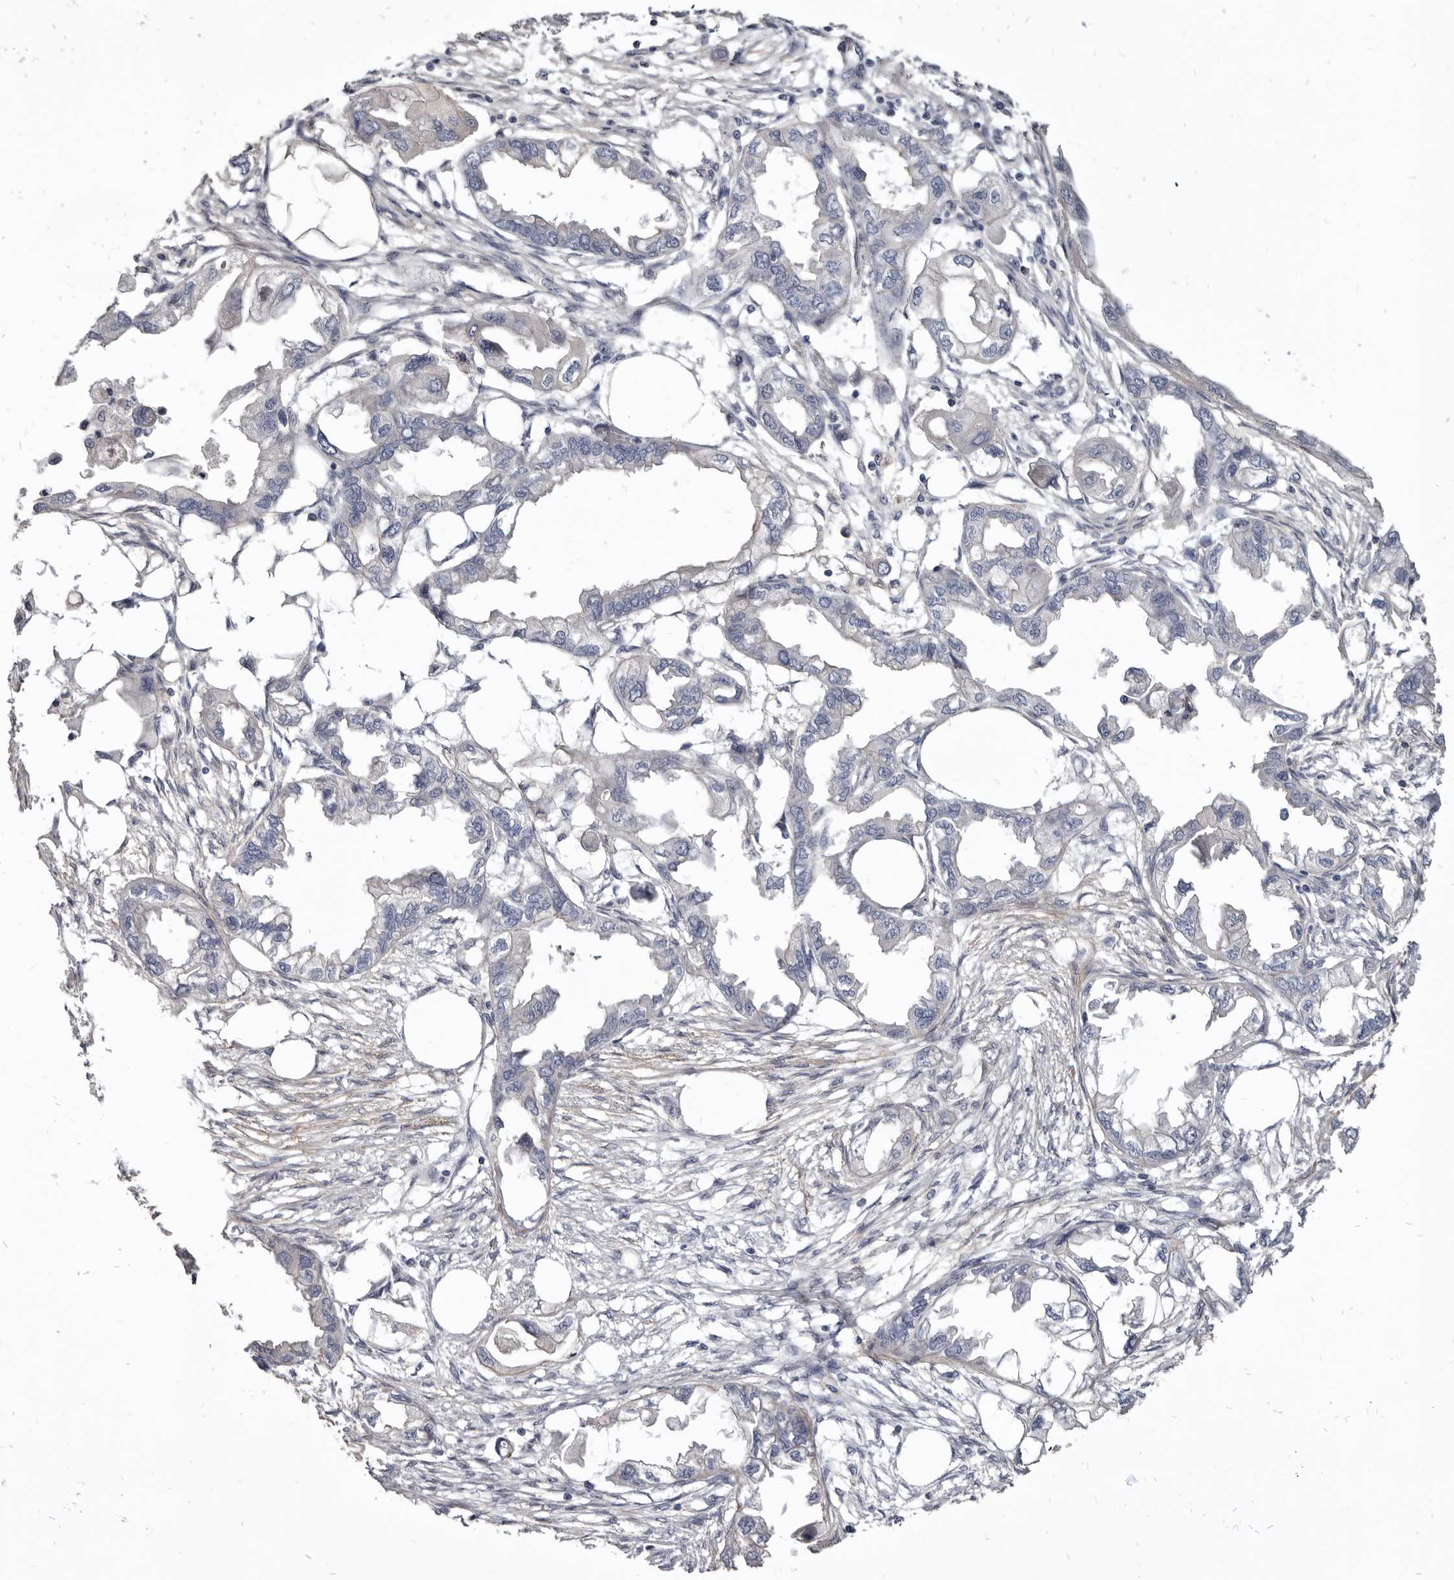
{"staining": {"intensity": "negative", "quantity": "none", "location": "none"}, "tissue": "endometrial cancer", "cell_type": "Tumor cells", "image_type": "cancer", "snomed": [{"axis": "morphology", "description": "Adenocarcinoma, NOS"}, {"axis": "morphology", "description": "Adenocarcinoma, metastatic, NOS"}, {"axis": "topography", "description": "Adipose tissue"}, {"axis": "topography", "description": "Endometrium"}], "caption": "IHC histopathology image of human adenocarcinoma (endometrial) stained for a protein (brown), which shows no positivity in tumor cells. (DAB immunohistochemistry, high magnification).", "gene": "CGN", "patient": {"sex": "female", "age": 67}}